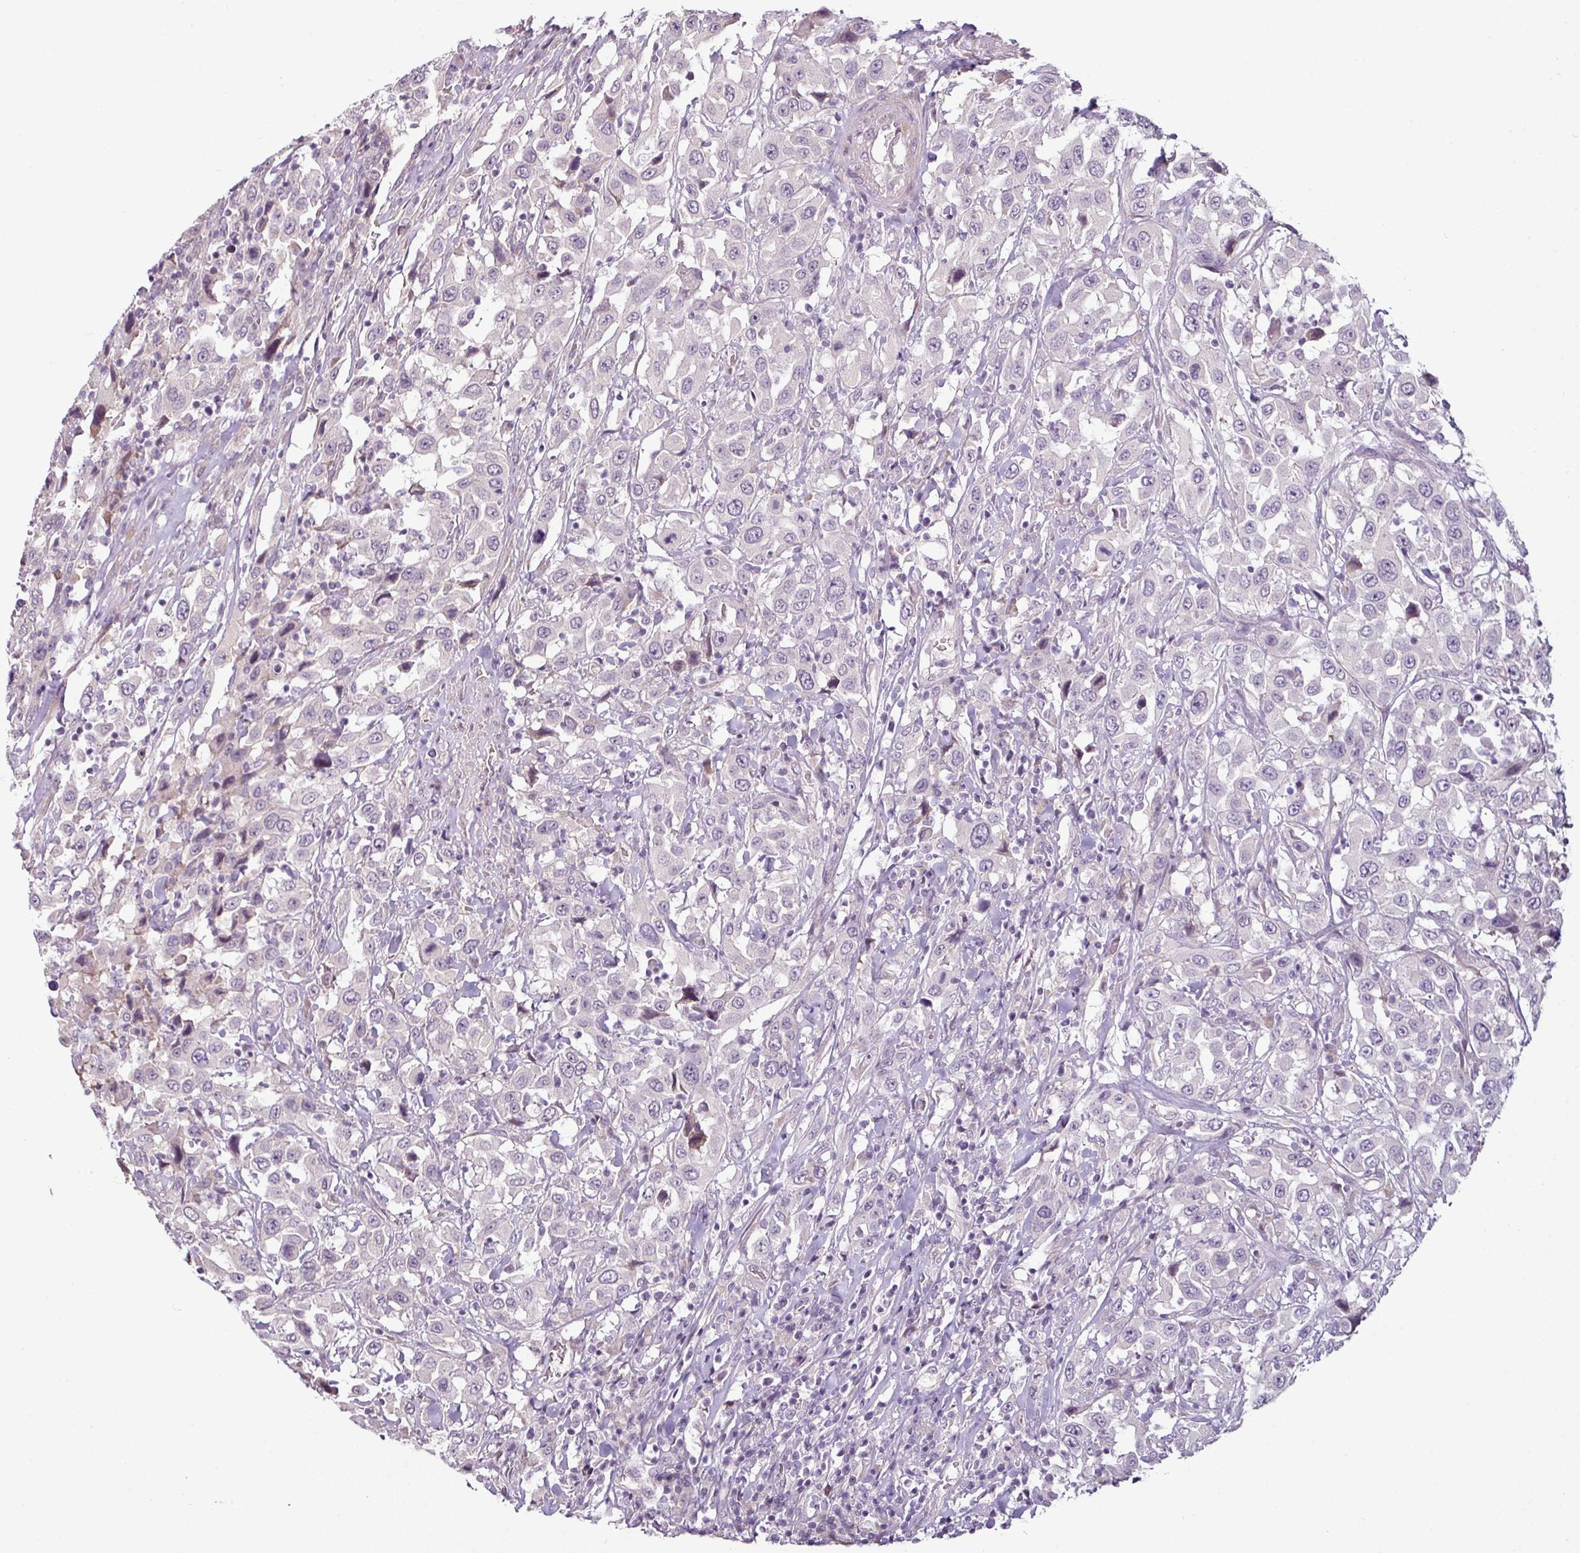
{"staining": {"intensity": "negative", "quantity": "none", "location": "none"}, "tissue": "urothelial cancer", "cell_type": "Tumor cells", "image_type": "cancer", "snomed": [{"axis": "morphology", "description": "Urothelial carcinoma, High grade"}, {"axis": "topography", "description": "Urinary bladder"}], "caption": "A high-resolution image shows immunohistochemistry (IHC) staining of urothelial cancer, which shows no significant positivity in tumor cells.", "gene": "OR52D1", "patient": {"sex": "male", "age": 61}}